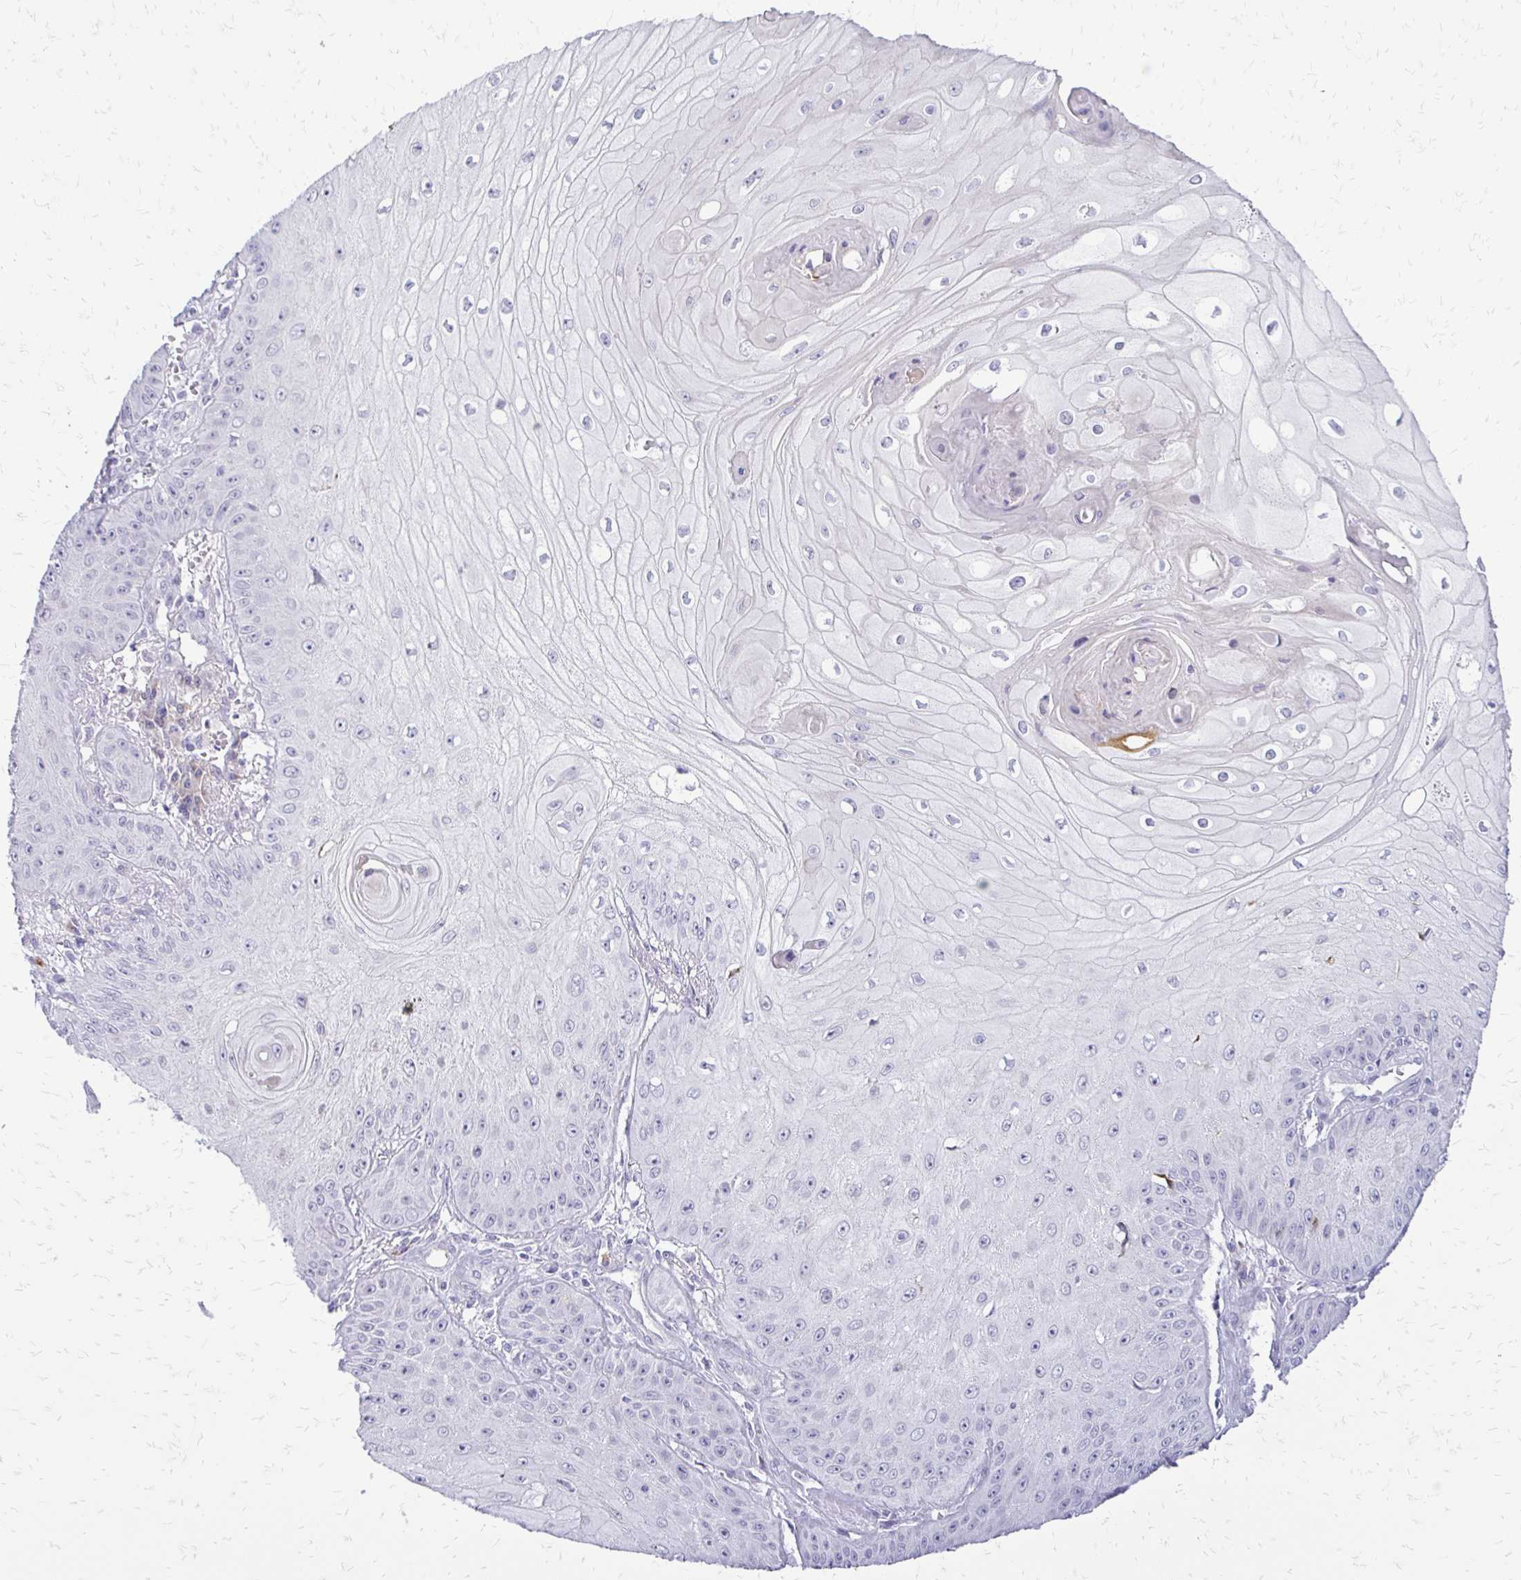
{"staining": {"intensity": "negative", "quantity": "none", "location": "none"}, "tissue": "skin cancer", "cell_type": "Tumor cells", "image_type": "cancer", "snomed": [{"axis": "morphology", "description": "Squamous cell carcinoma, NOS"}, {"axis": "topography", "description": "Skin"}], "caption": "Immunohistochemical staining of human skin squamous cell carcinoma shows no significant positivity in tumor cells.", "gene": "EPYC", "patient": {"sex": "male", "age": 70}}